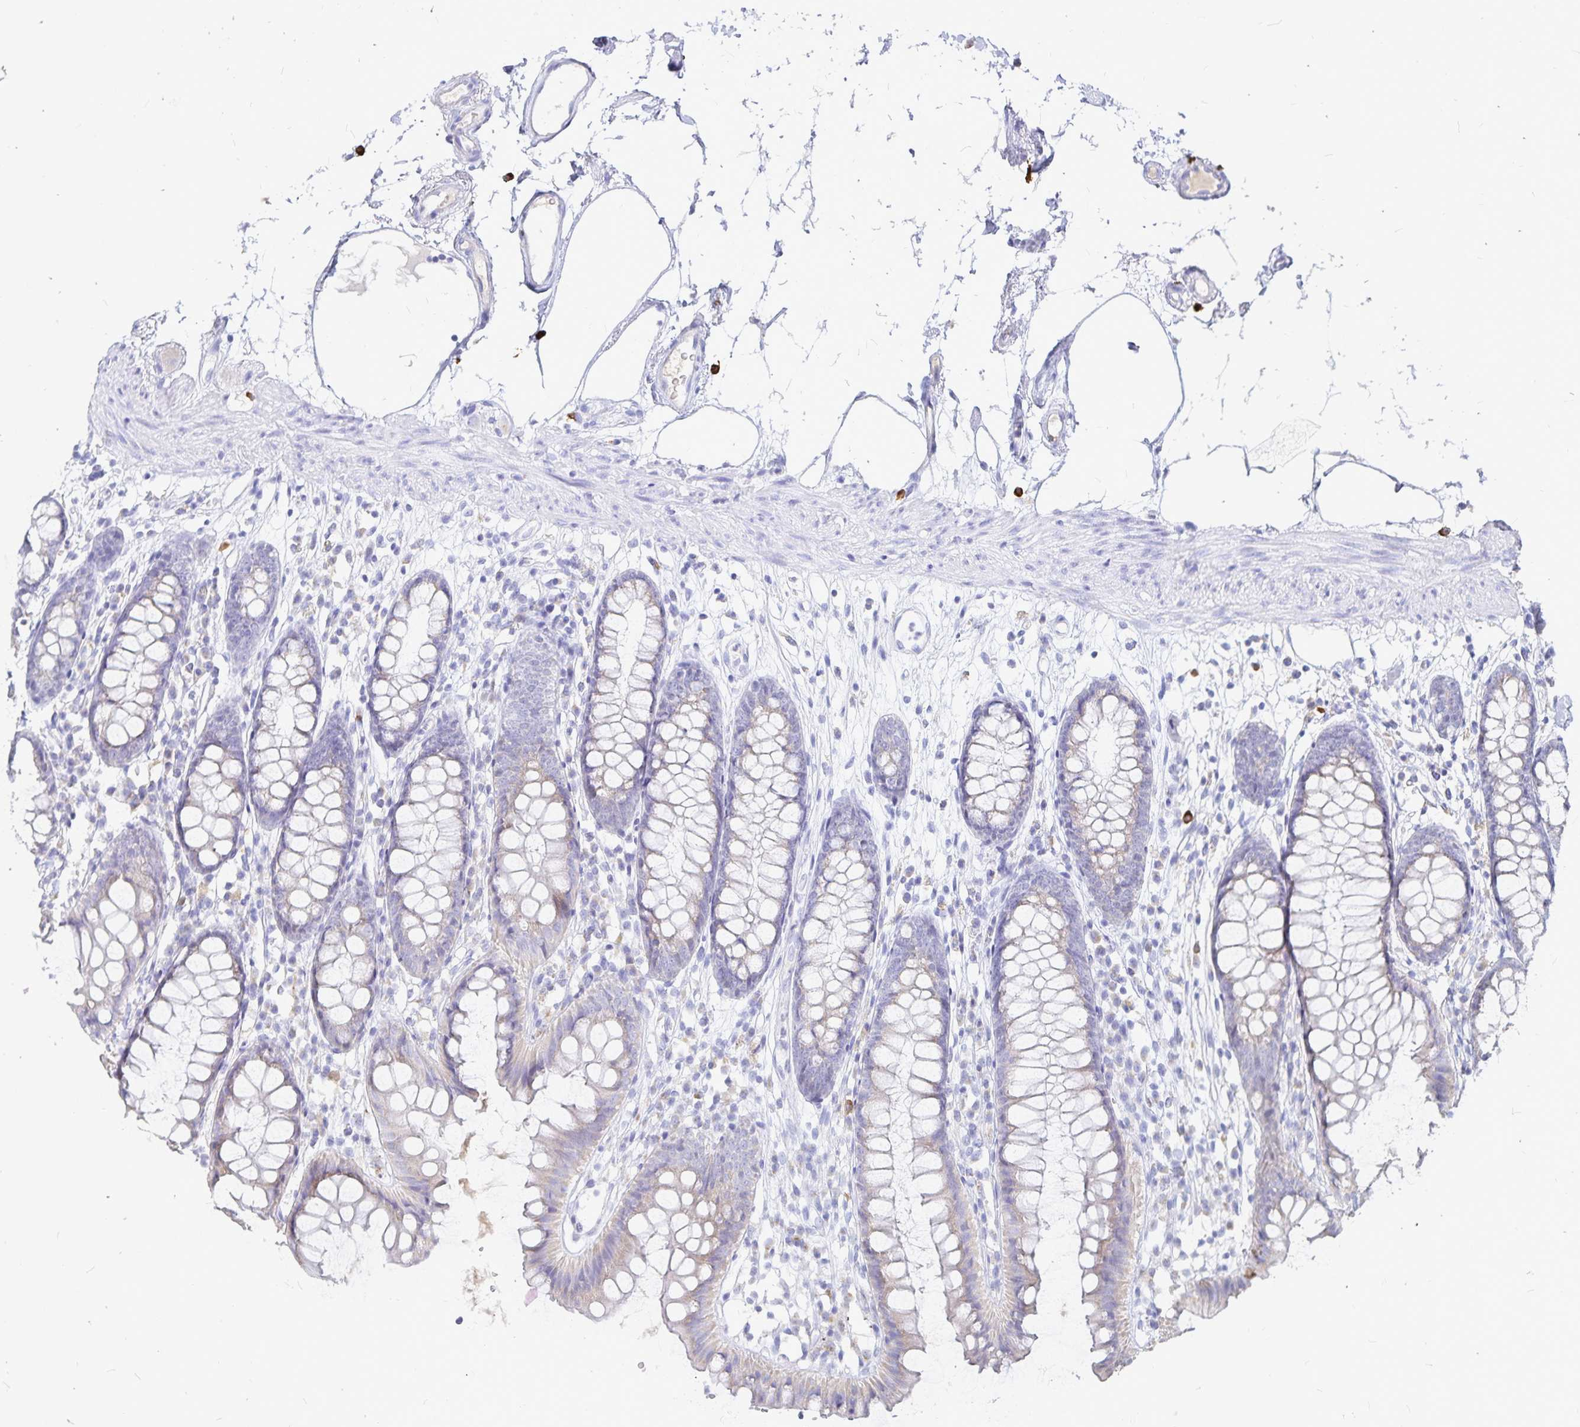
{"staining": {"intensity": "negative", "quantity": "none", "location": "none"}, "tissue": "colon", "cell_type": "Endothelial cells", "image_type": "normal", "snomed": [{"axis": "morphology", "description": "Normal tissue, NOS"}, {"axis": "topography", "description": "Colon"}], "caption": "High power microscopy histopathology image of an IHC image of benign colon, revealing no significant staining in endothelial cells.", "gene": "PKHD1", "patient": {"sex": "female", "age": 84}}